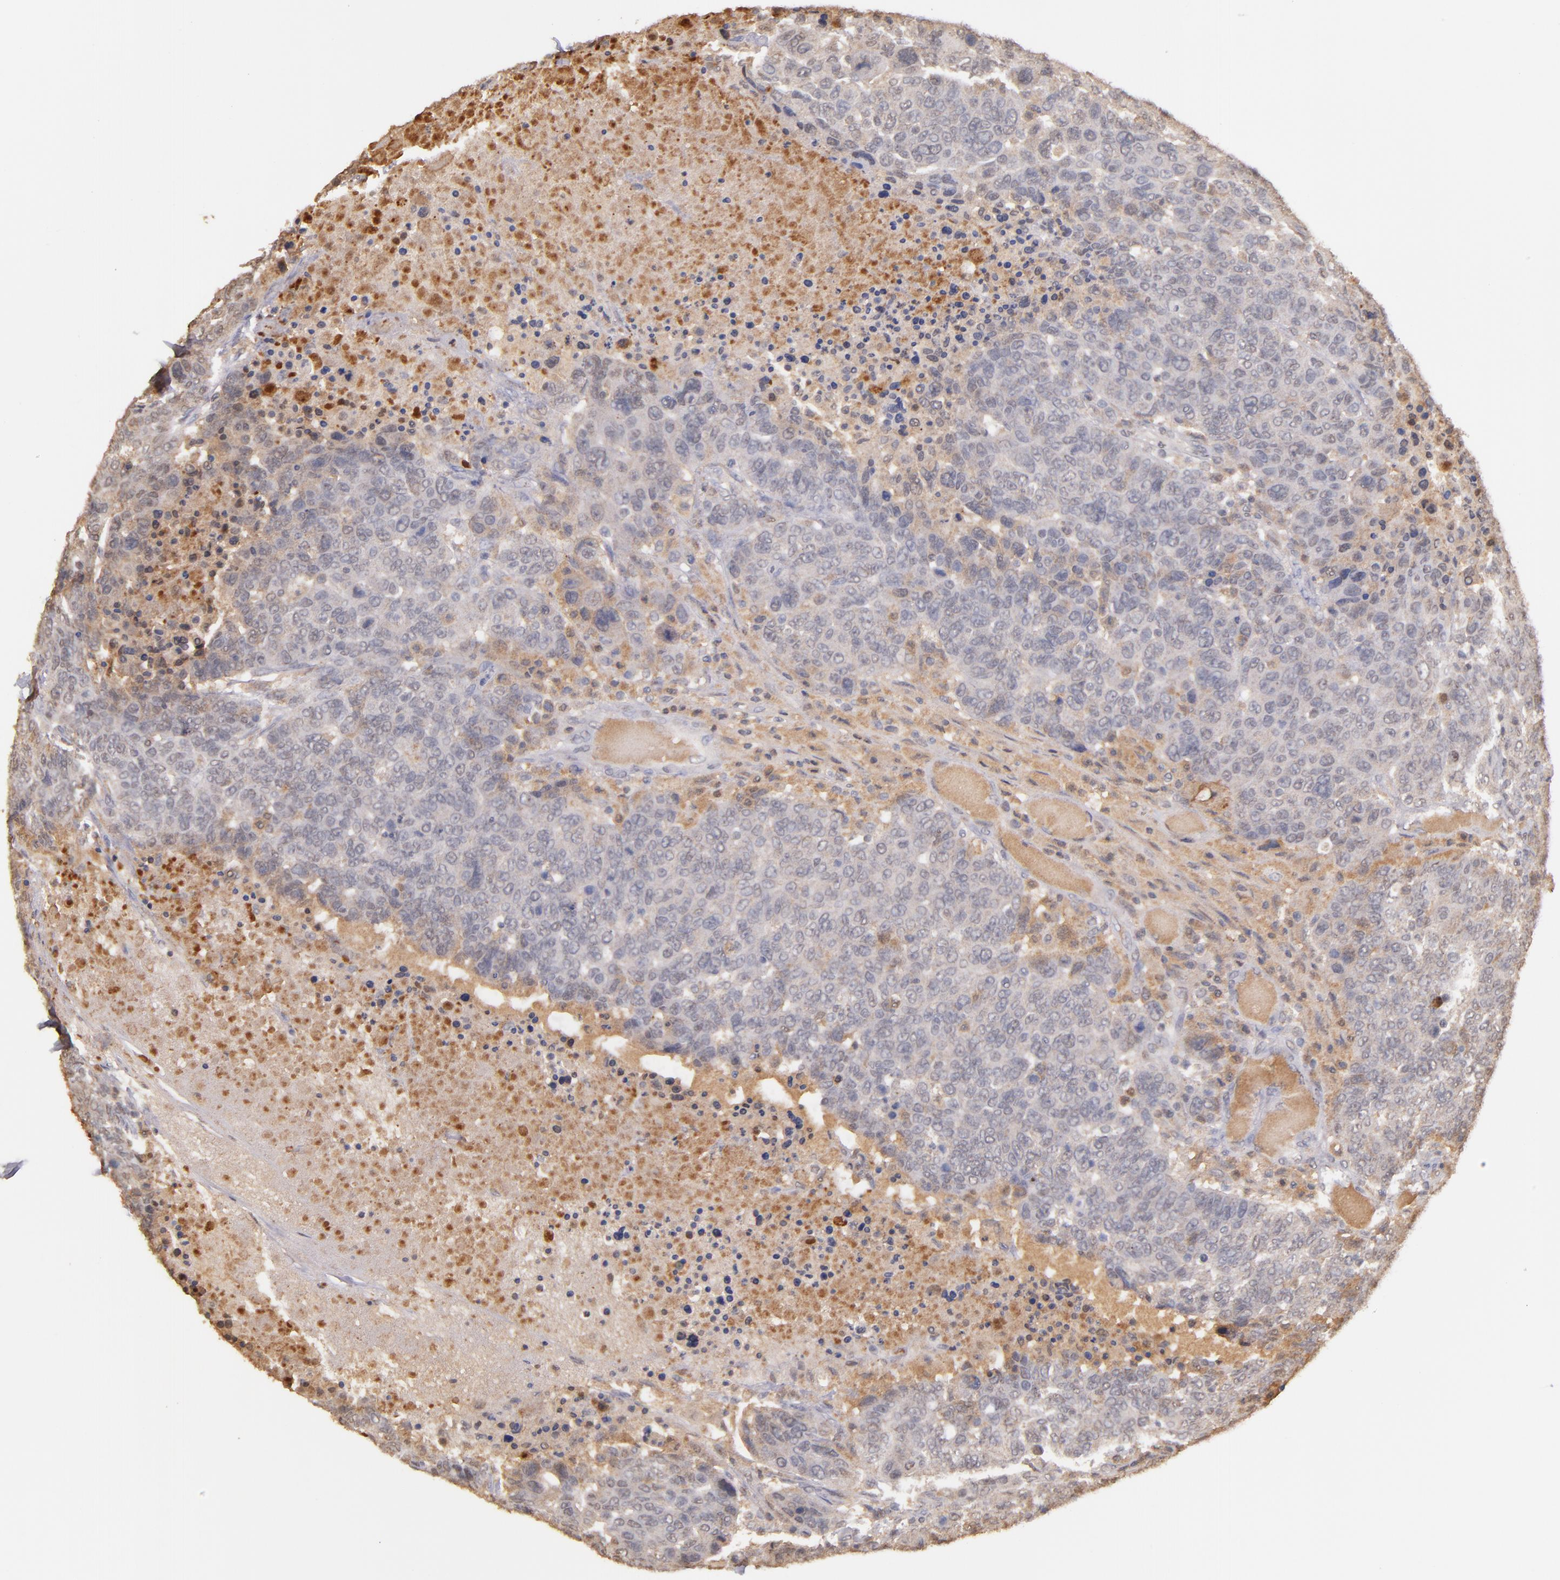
{"staining": {"intensity": "weak", "quantity": ">75%", "location": "cytoplasmic/membranous"}, "tissue": "breast cancer", "cell_type": "Tumor cells", "image_type": "cancer", "snomed": [{"axis": "morphology", "description": "Duct carcinoma"}, {"axis": "topography", "description": "Breast"}], "caption": "Immunohistochemistry of human breast invasive ductal carcinoma demonstrates low levels of weak cytoplasmic/membranous expression in approximately >75% of tumor cells.", "gene": "SERPINC1", "patient": {"sex": "female", "age": 37}}